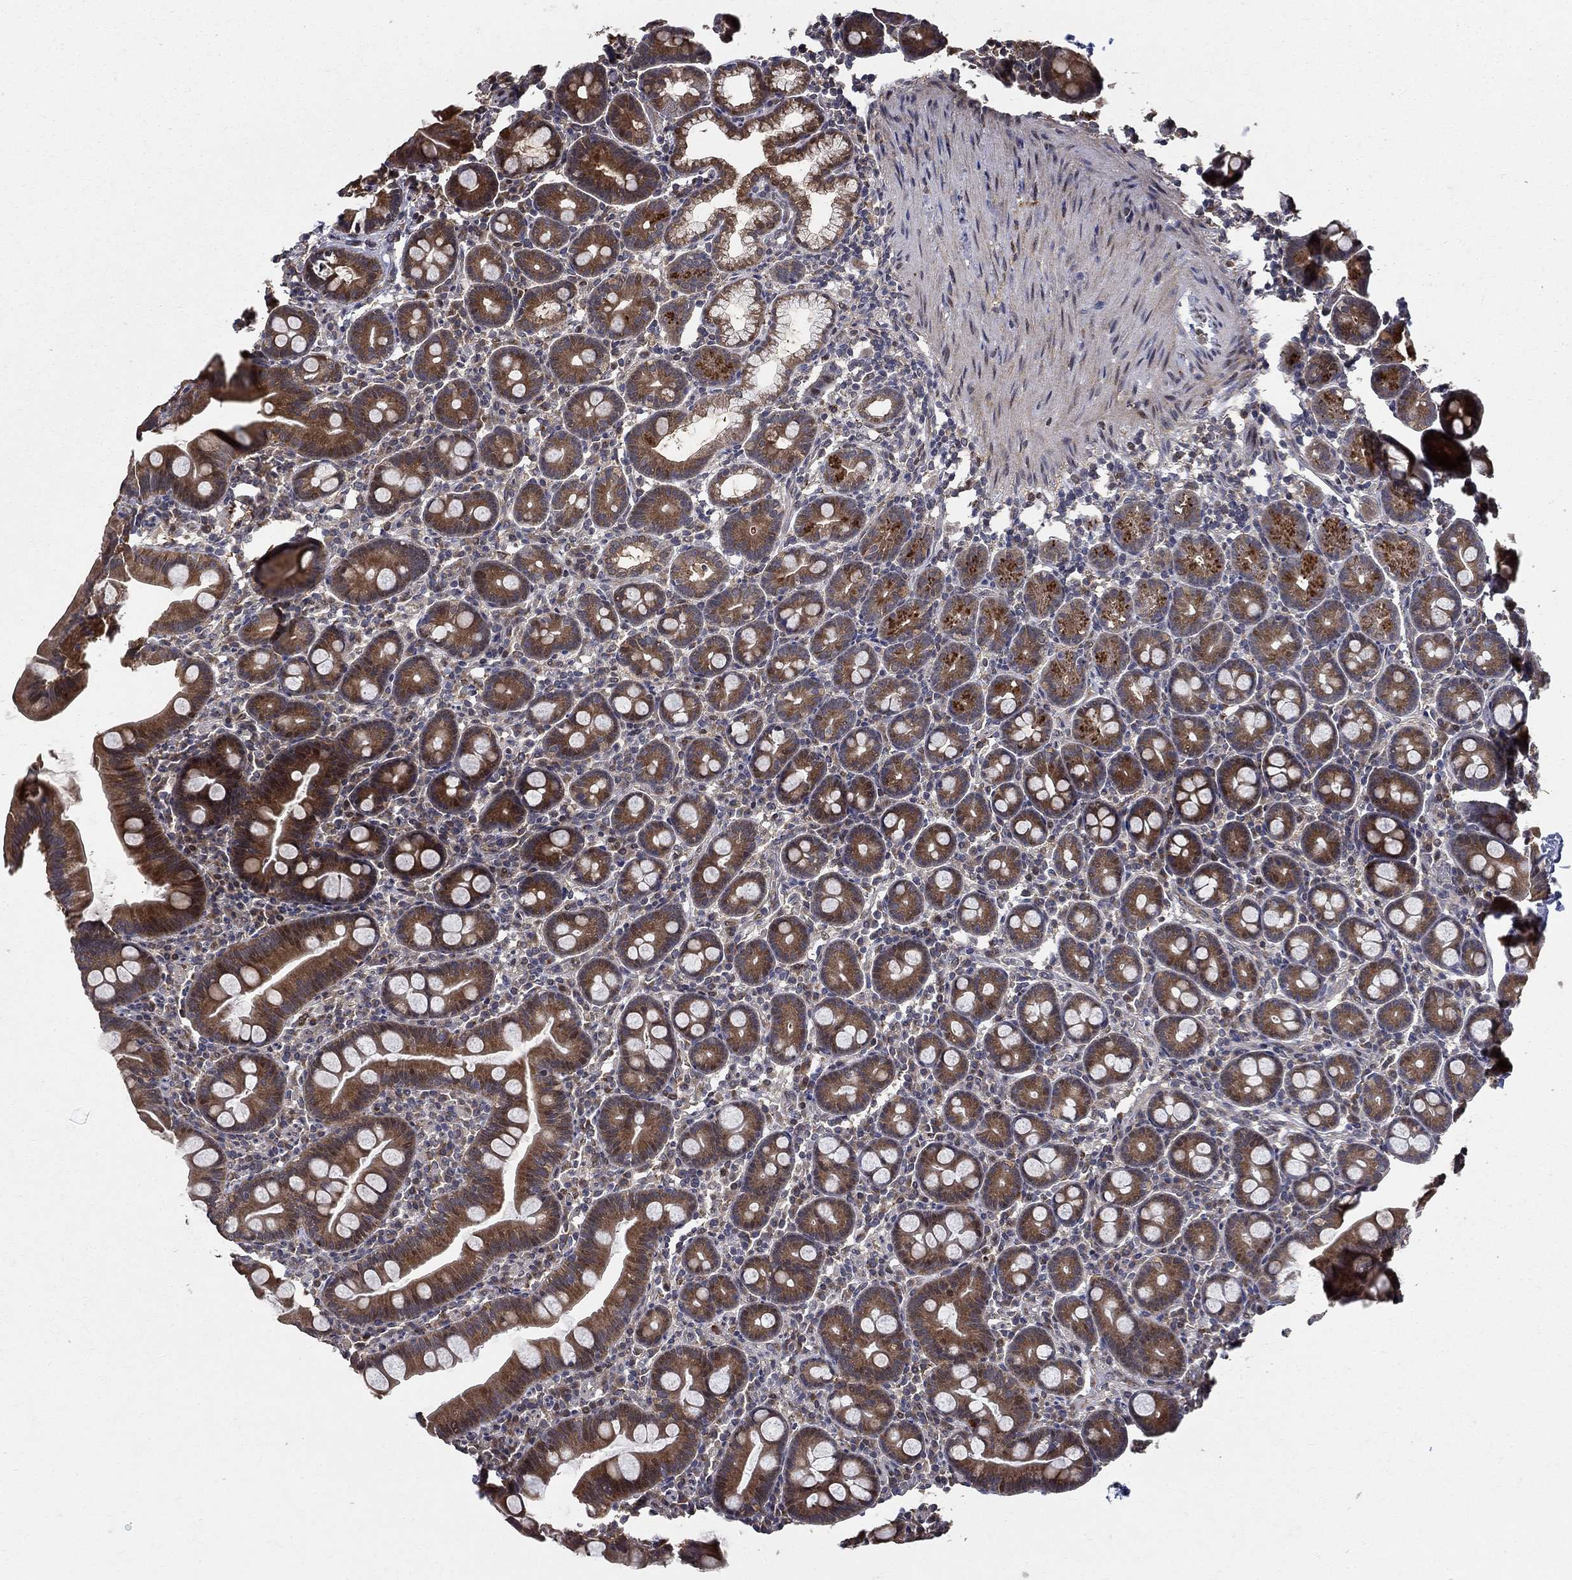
{"staining": {"intensity": "strong", "quantity": ">75%", "location": "cytoplasmic/membranous"}, "tissue": "duodenum", "cell_type": "Glandular cells", "image_type": "normal", "snomed": [{"axis": "morphology", "description": "Normal tissue, NOS"}, {"axis": "topography", "description": "Duodenum"}], "caption": "Immunohistochemical staining of normal duodenum demonstrates high levels of strong cytoplasmic/membranous expression in about >75% of glandular cells.", "gene": "ZNF594", "patient": {"sex": "male", "age": 59}}